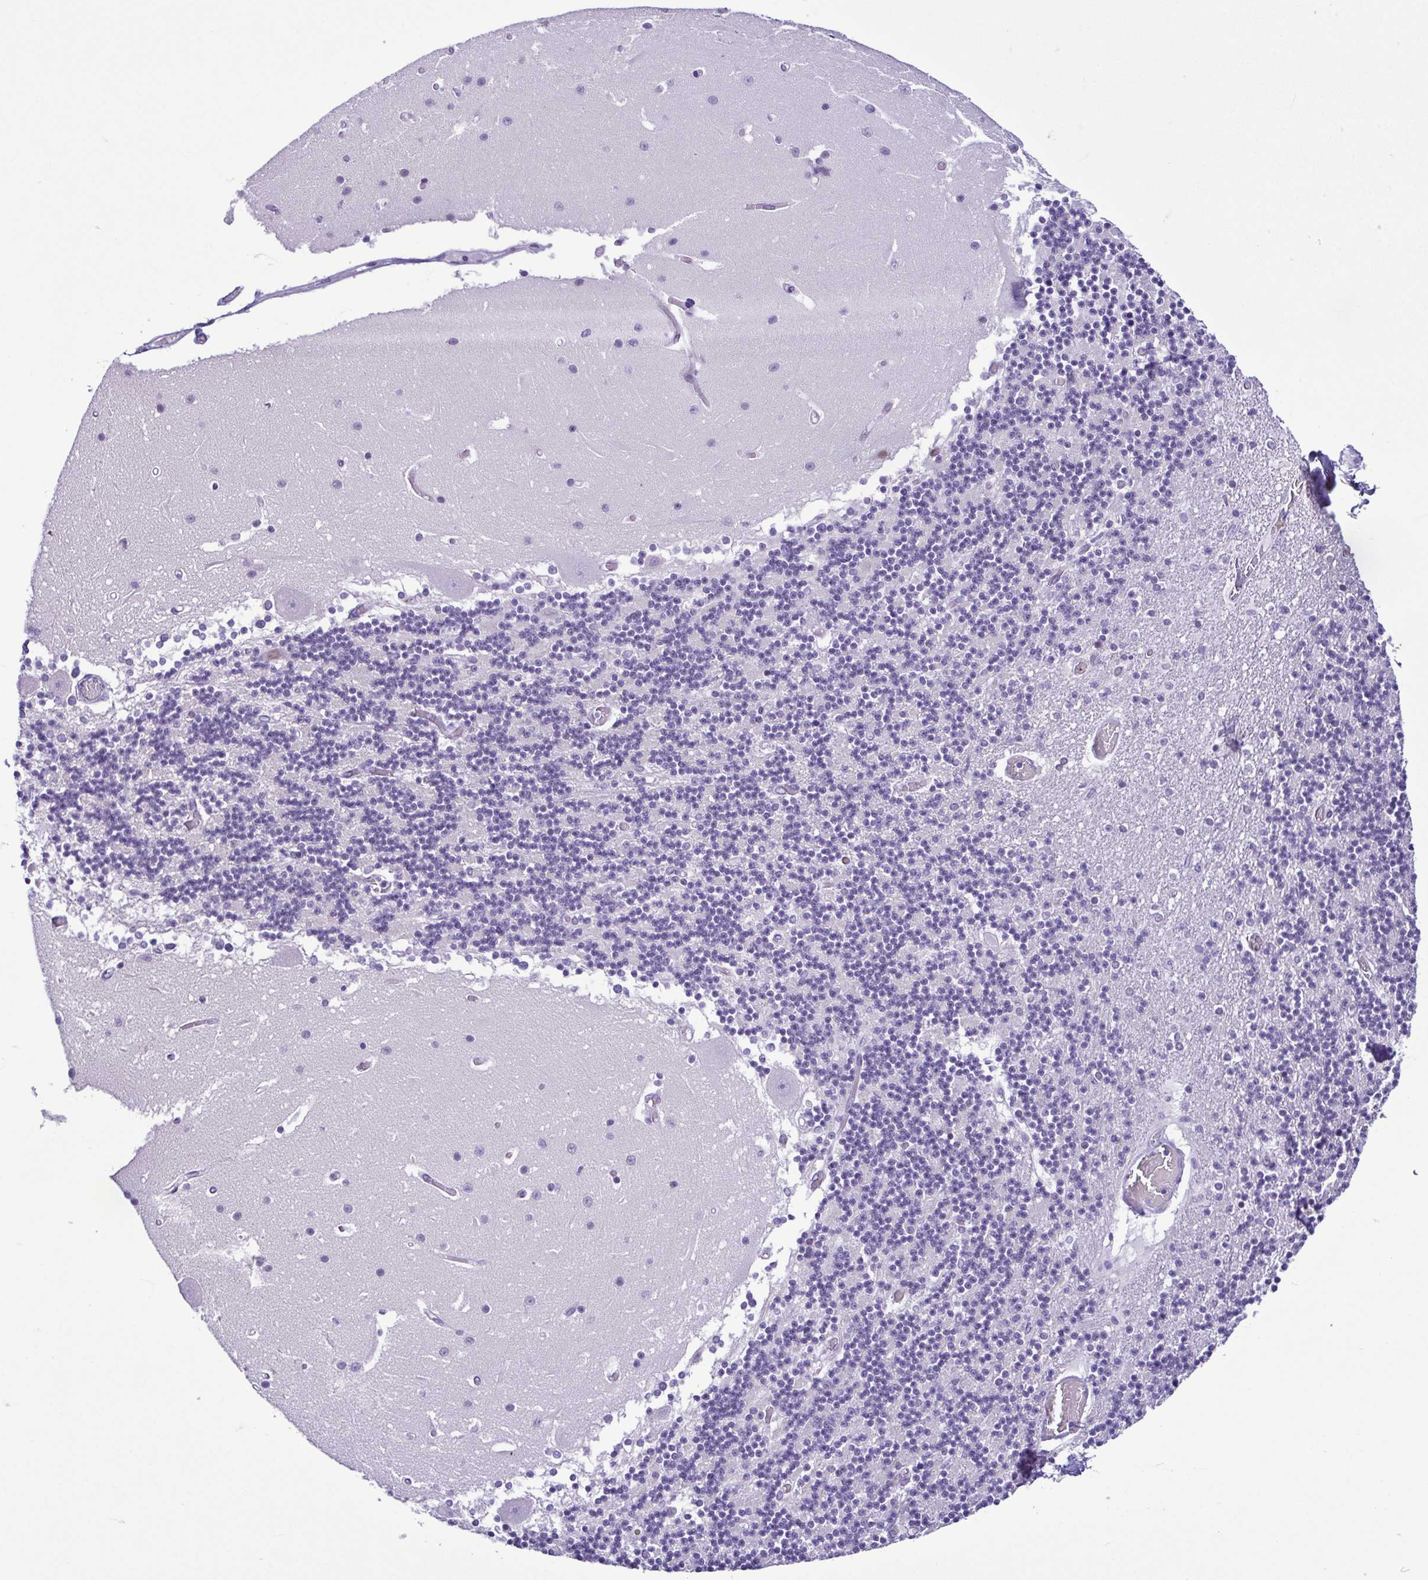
{"staining": {"intensity": "negative", "quantity": "none", "location": "none"}, "tissue": "cerebellum", "cell_type": "Cells in granular layer", "image_type": "normal", "snomed": [{"axis": "morphology", "description": "Normal tissue, NOS"}, {"axis": "topography", "description": "Cerebellum"}], "caption": "High power microscopy micrograph of an immunohistochemistry (IHC) photomicrograph of normal cerebellum, revealing no significant expression in cells in granular layer. The staining is performed using DAB (3,3'-diaminobenzidine) brown chromogen with nuclei counter-stained in using hematoxylin.", "gene": "SPATA16", "patient": {"sex": "female", "age": 28}}